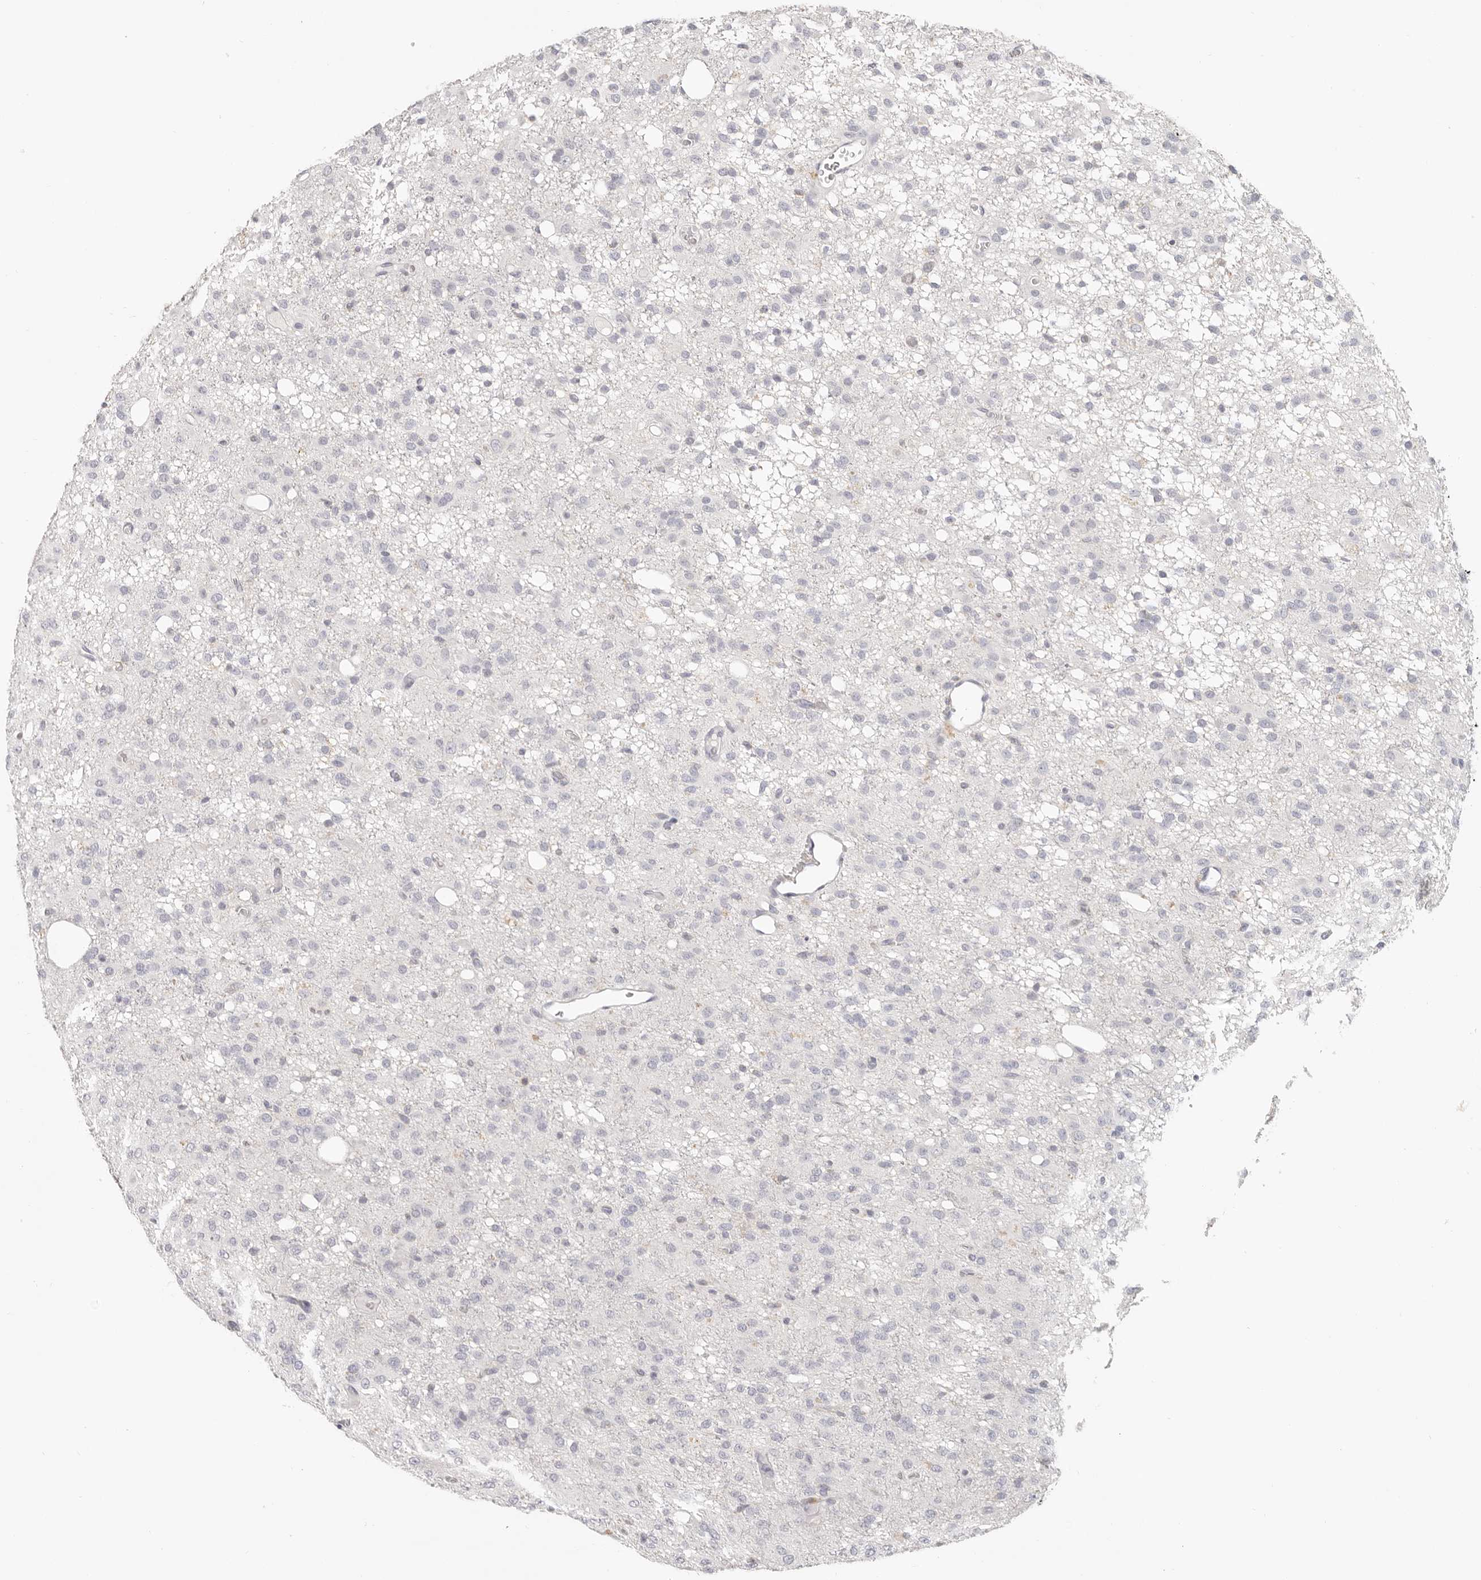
{"staining": {"intensity": "negative", "quantity": "none", "location": "none"}, "tissue": "glioma", "cell_type": "Tumor cells", "image_type": "cancer", "snomed": [{"axis": "morphology", "description": "Glioma, malignant, High grade"}, {"axis": "topography", "description": "Brain"}], "caption": "High magnification brightfield microscopy of glioma stained with DAB (3,3'-diaminobenzidine) (brown) and counterstained with hematoxylin (blue): tumor cells show no significant expression. (Stains: DAB IHC with hematoxylin counter stain, Microscopy: brightfield microscopy at high magnification).", "gene": "ANXA9", "patient": {"sex": "female", "age": 59}}